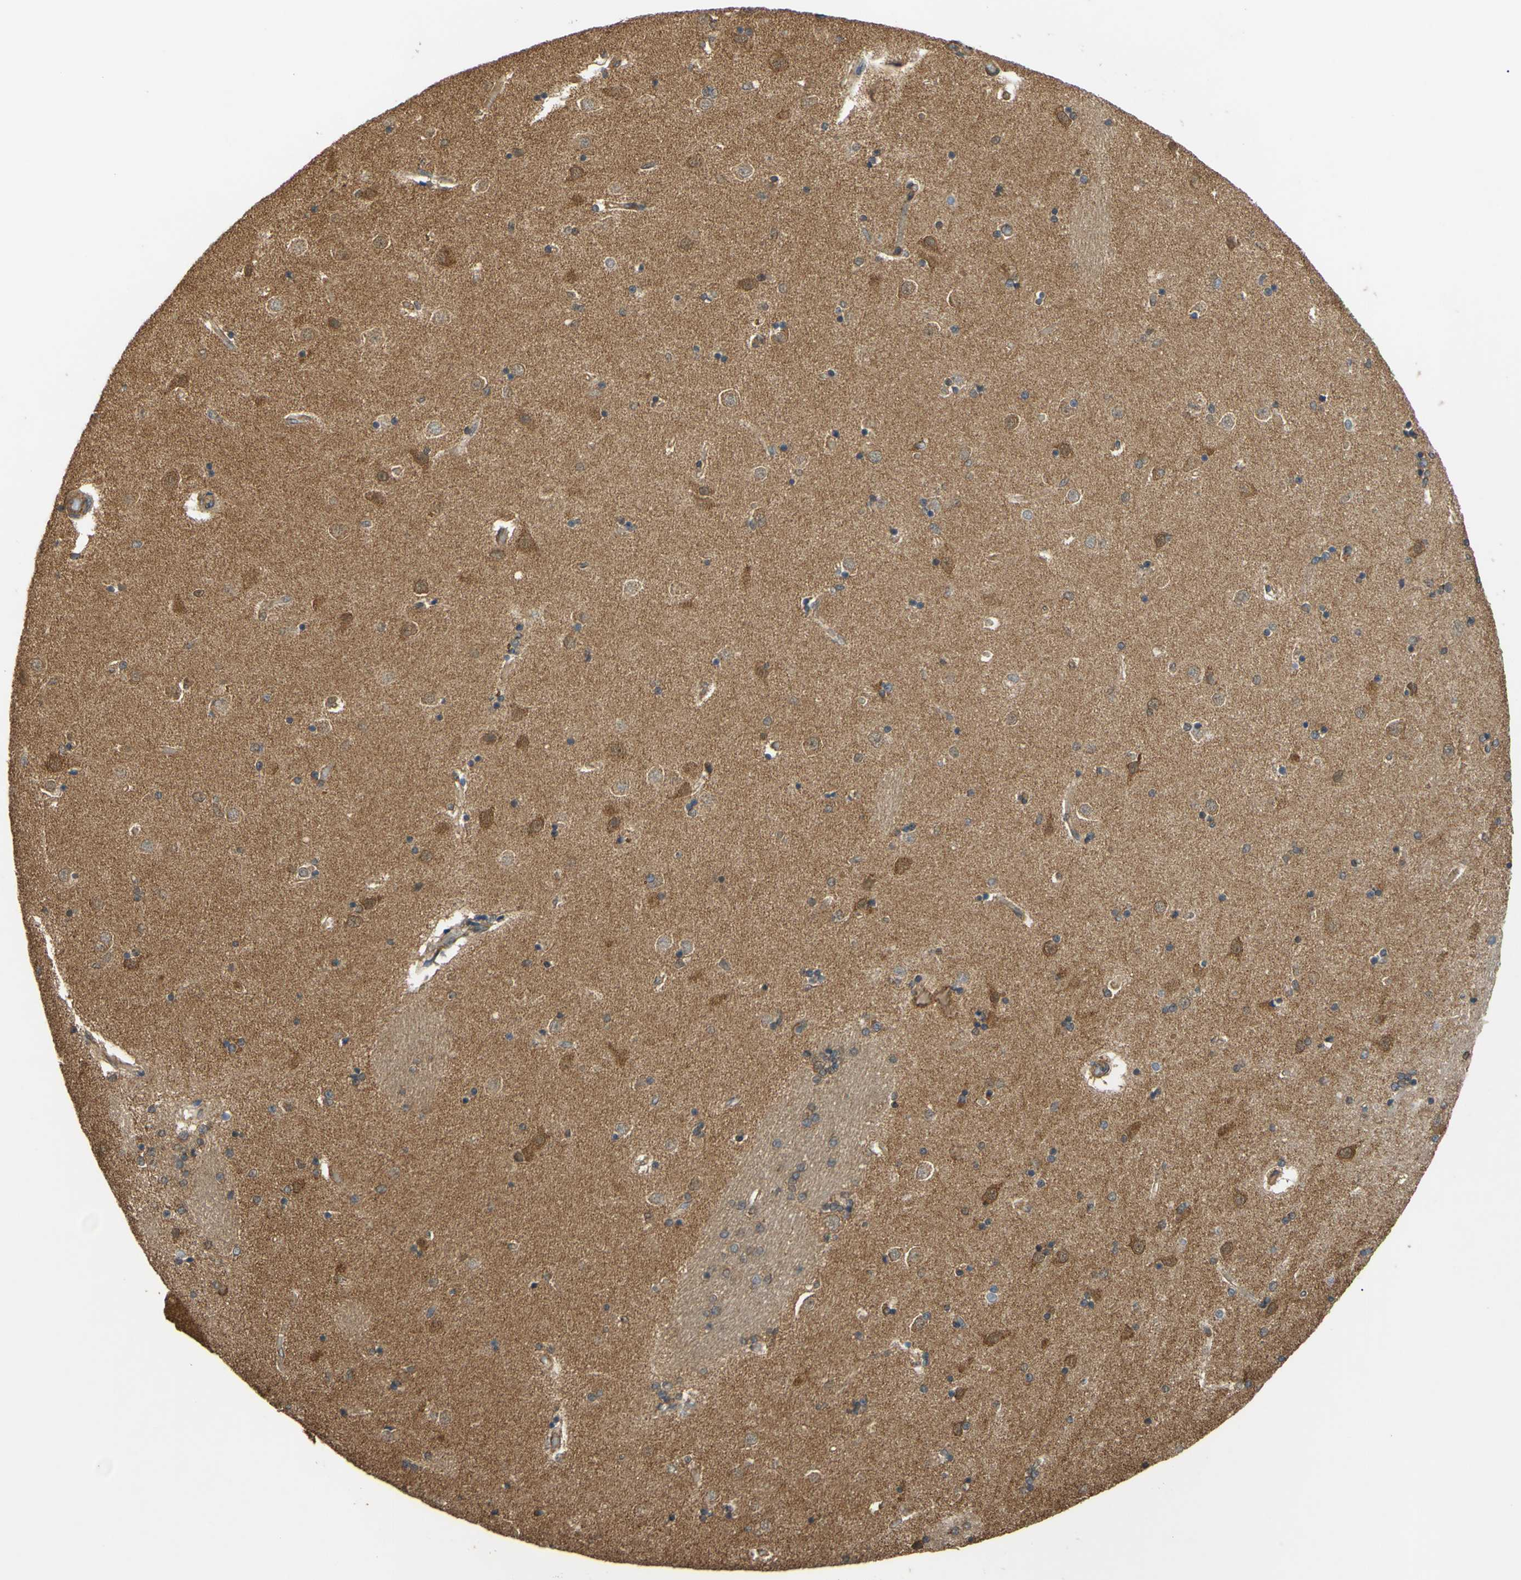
{"staining": {"intensity": "moderate", "quantity": "25%-75%", "location": "cytoplasmic/membranous"}, "tissue": "caudate", "cell_type": "Glial cells", "image_type": "normal", "snomed": [{"axis": "morphology", "description": "Normal tissue, NOS"}, {"axis": "topography", "description": "Lateral ventricle wall"}], "caption": "High-magnification brightfield microscopy of normal caudate stained with DAB (brown) and counterstained with hematoxylin (blue). glial cells exhibit moderate cytoplasmic/membranous expression is appreciated in about25%-75% of cells.", "gene": "CTTN", "patient": {"sex": "female", "age": 54}}